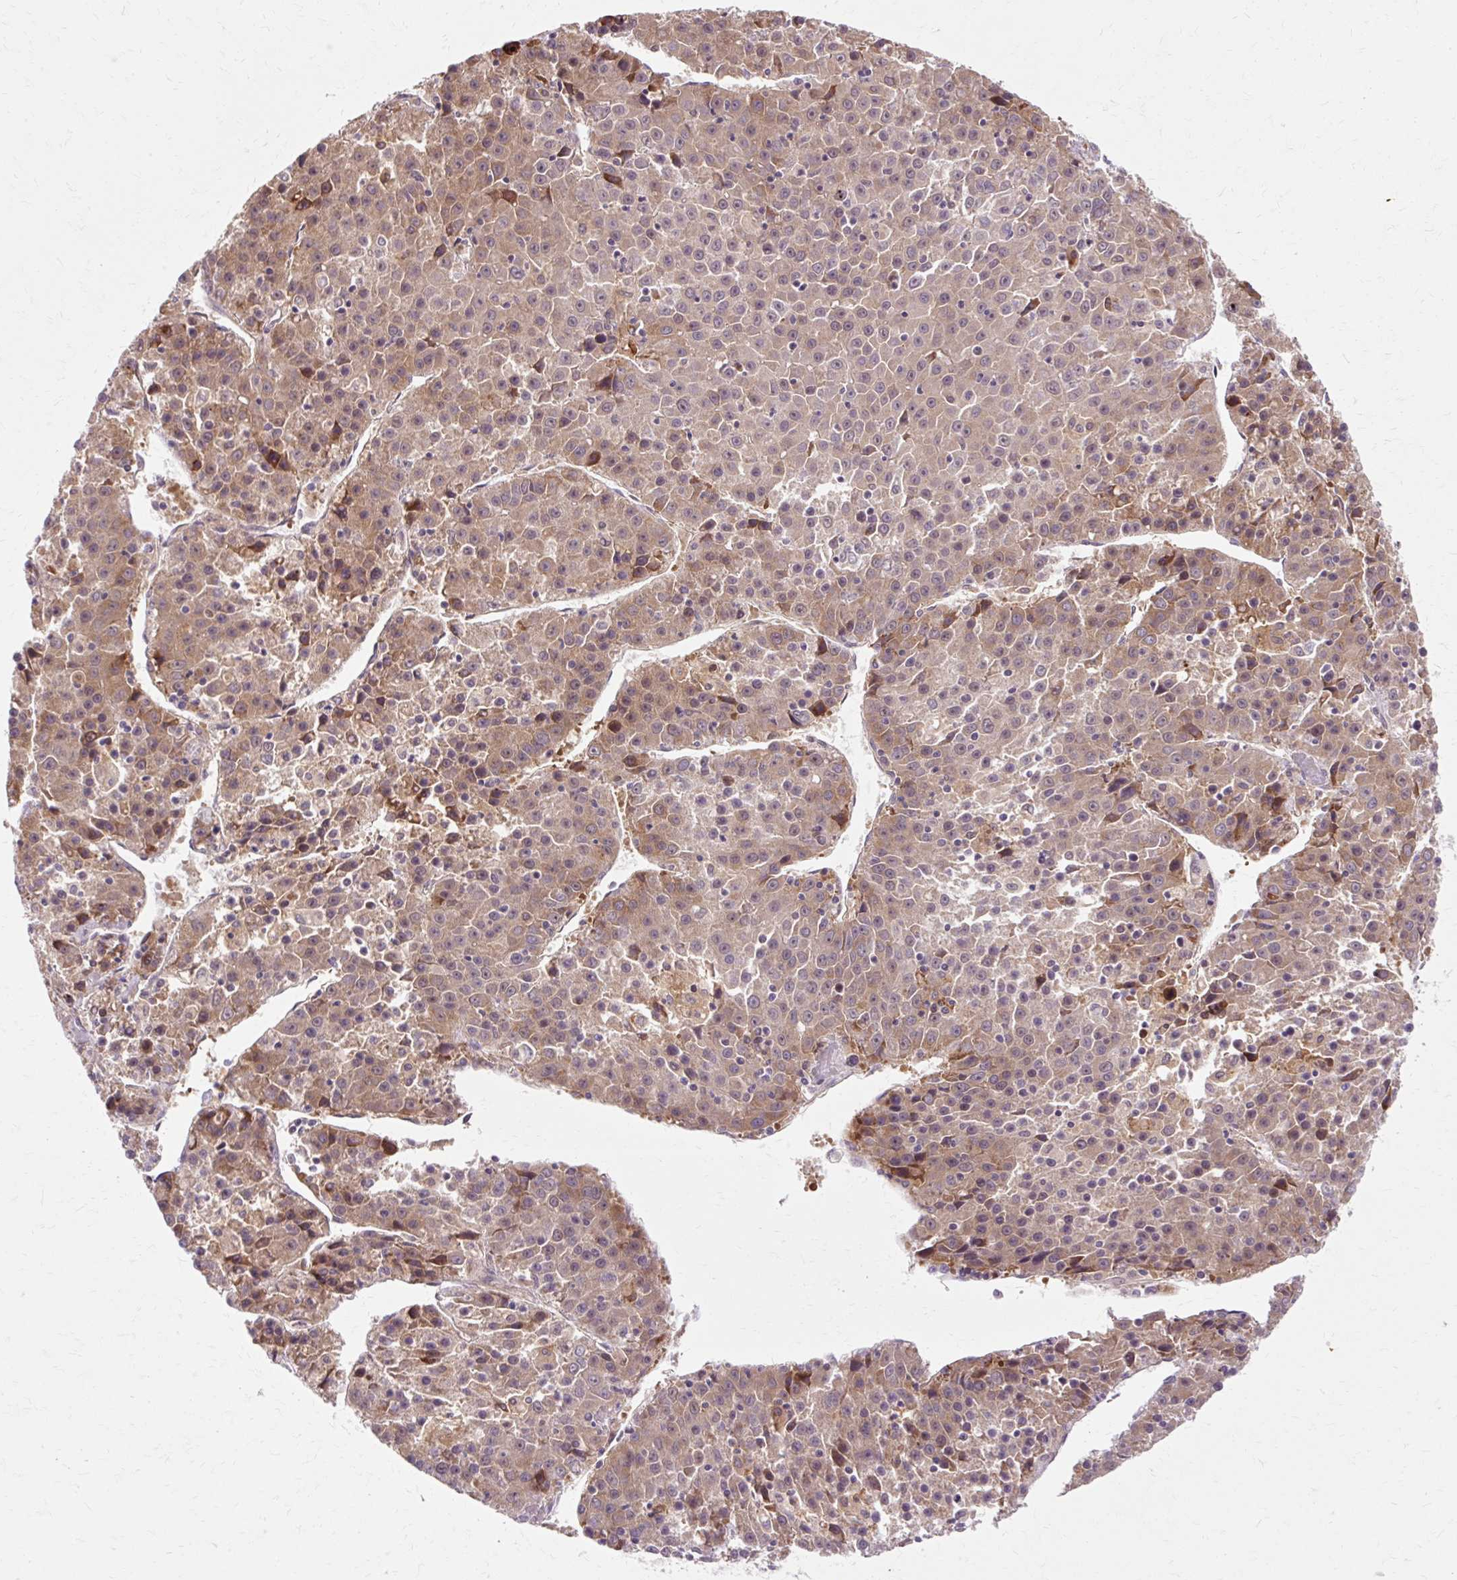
{"staining": {"intensity": "moderate", "quantity": ">75%", "location": "cytoplasmic/membranous,nuclear"}, "tissue": "liver cancer", "cell_type": "Tumor cells", "image_type": "cancer", "snomed": [{"axis": "morphology", "description": "Carcinoma, Hepatocellular, NOS"}, {"axis": "topography", "description": "Liver"}], "caption": "Immunohistochemistry (IHC) histopathology image of liver hepatocellular carcinoma stained for a protein (brown), which reveals medium levels of moderate cytoplasmic/membranous and nuclear expression in approximately >75% of tumor cells.", "gene": "GEMIN2", "patient": {"sex": "female", "age": 53}}